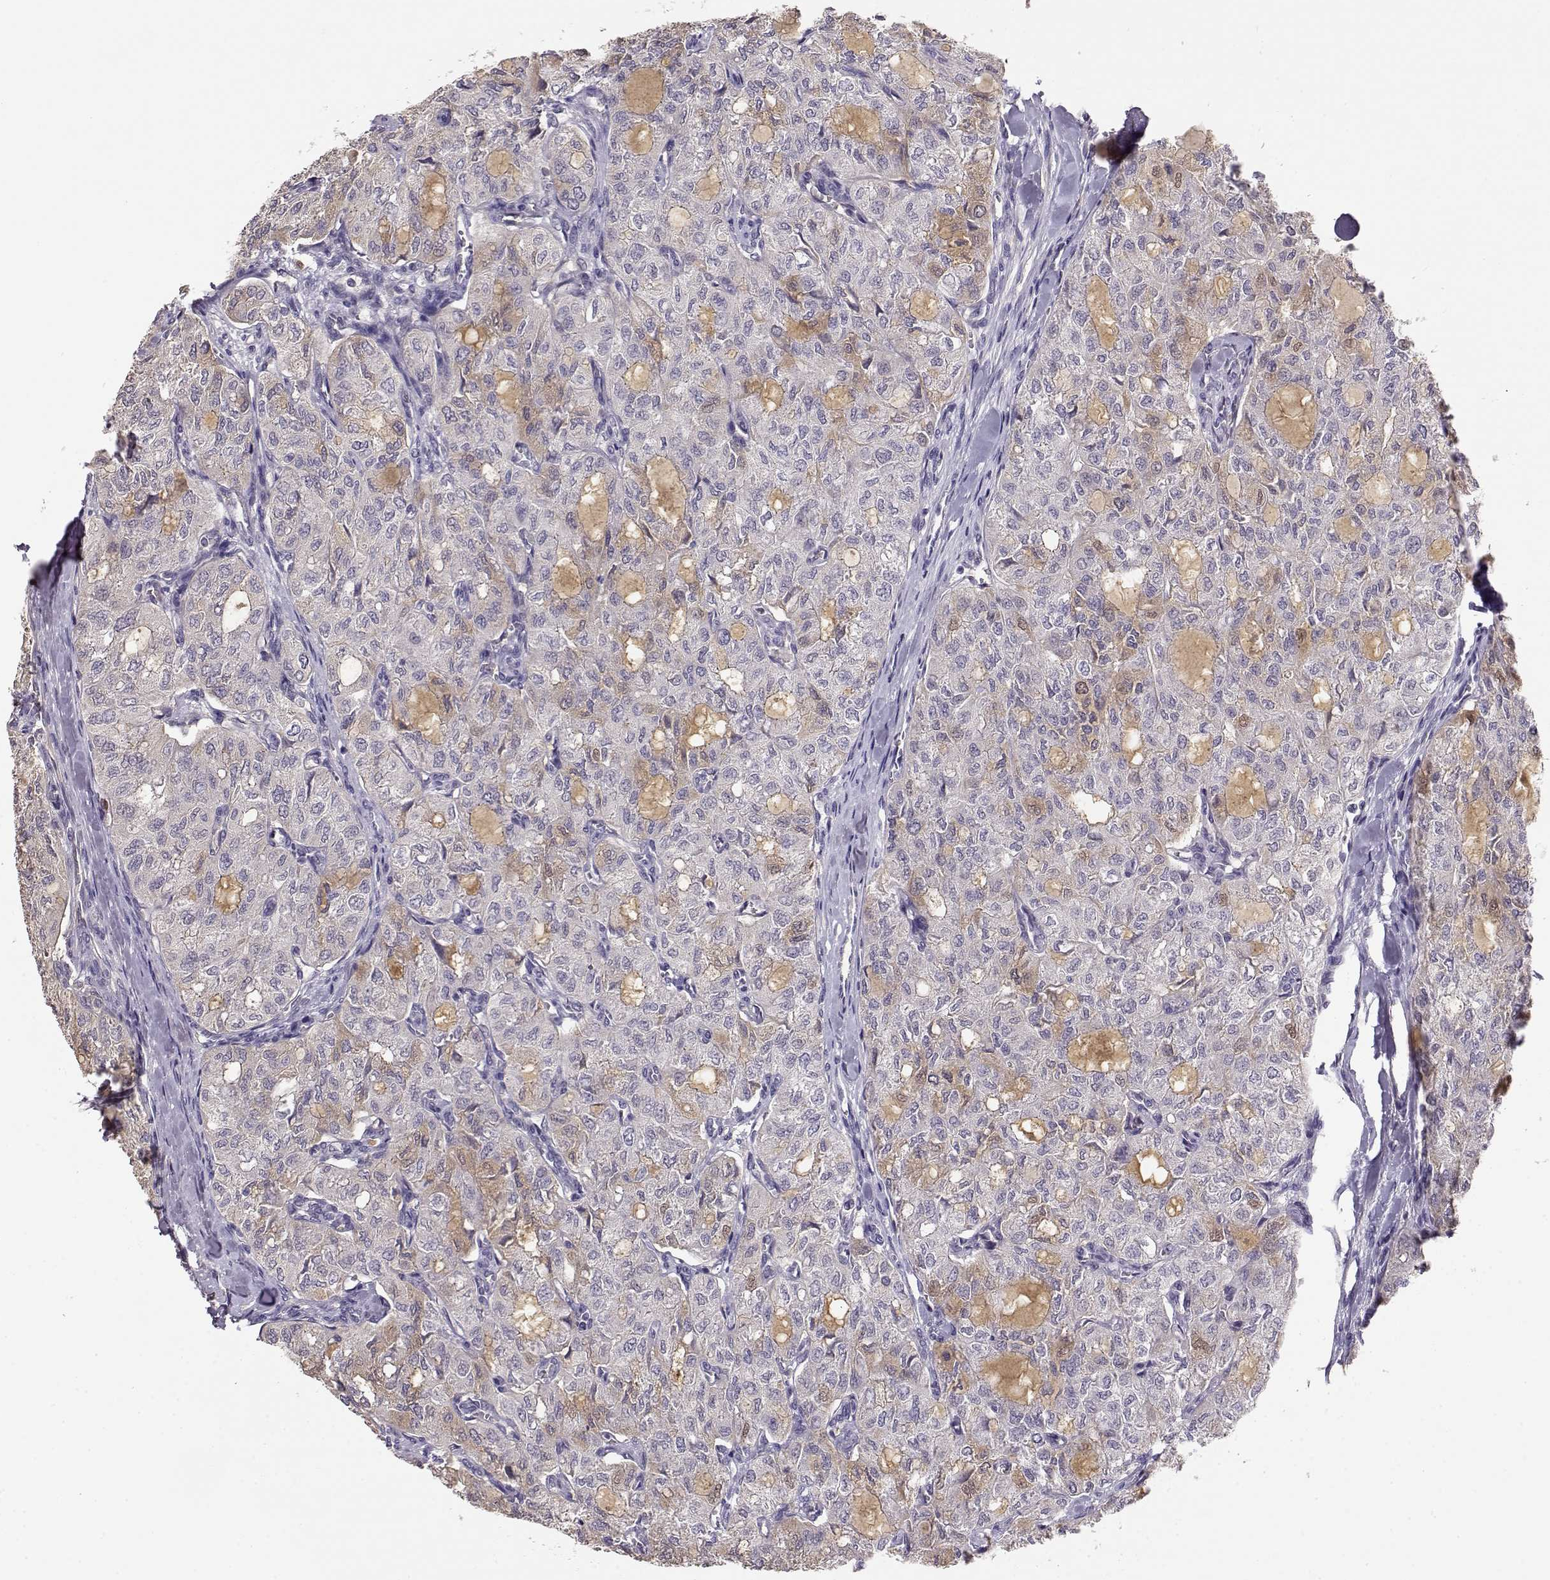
{"staining": {"intensity": "negative", "quantity": "none", "location": "none"}, "tissue": "thyroid cancer", "cell_type": "Tumor cells", "image_type": "cancer", "snomed": [{"axis": "morphology", "description": "Follicular adenoma carcinoma, NOS"}, {"axis": "topography", "description": "Thyroid gland"}], "caption": "Human thyroid cancer (follicular adenoma carcinoma) stained for a protein using immunohistochemistry exhibits no positivity in tumor cells.", "gene": "TACR1", "patient": {"sex": "male", "age": 75}}